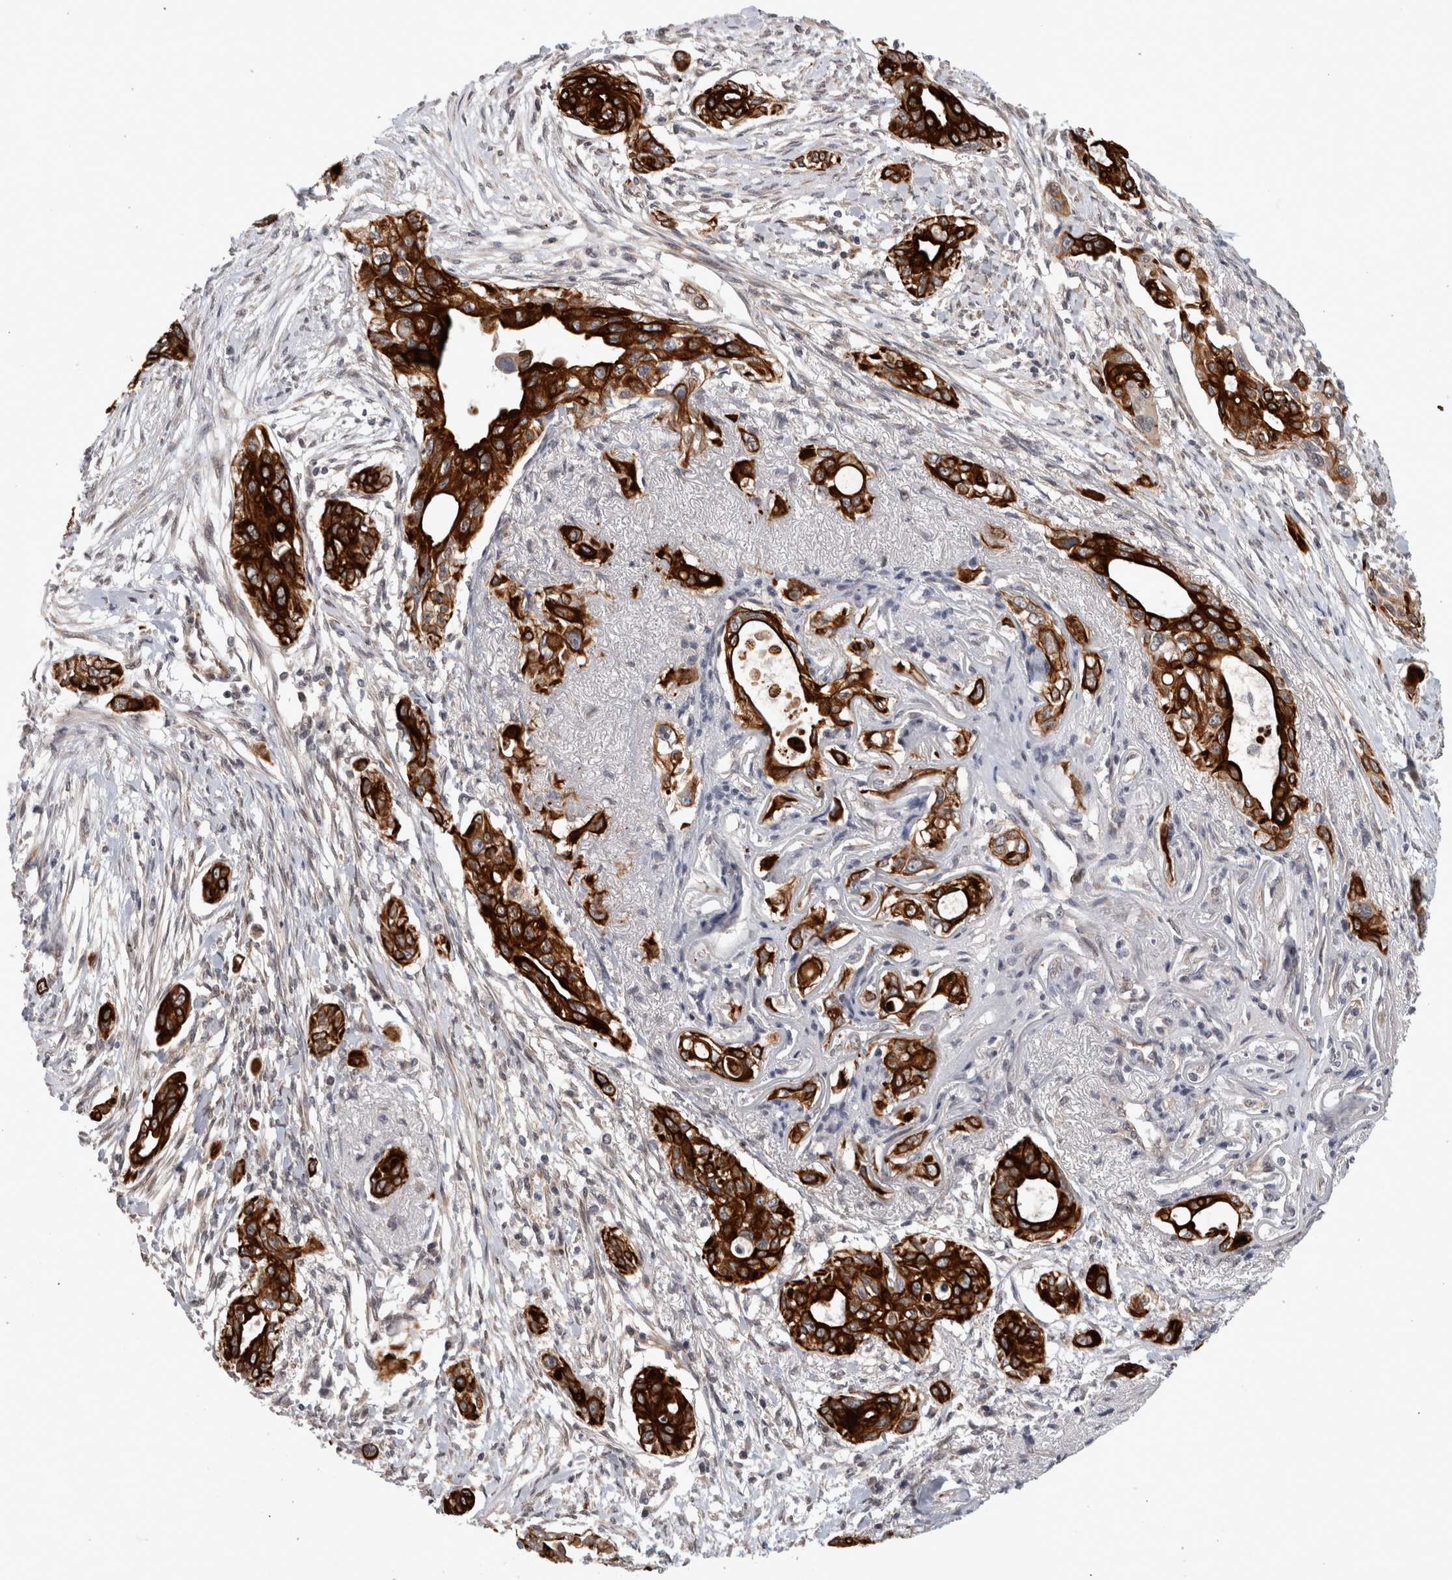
{"staining": {"intensity": "strong", "quantity": ">75%", "location": "cytoplasmic/membranous"}, "tissue": "pancreatic cancer", "cell_type": "Tumor cells", "image_type": "cancer", "snomed": [{"axis": "morphology", "description": "Adenocarcinoma, NOS"}, {"axis": "topography", "description": "Pancreas"}], "caption": "Protein staining reveals strong cytoplasmic/membranous positivity in about >75% of tumor cells in adenocarcinoma (pancreatic). The staining was performed using DAB (3,3'-diaminobenzidine), with brown indicating positive protein expression. Nuclei are stained blue with hematoxylin.", "gene": "CRISPLD1", "patient": {"sex": "female", "age": 60}}